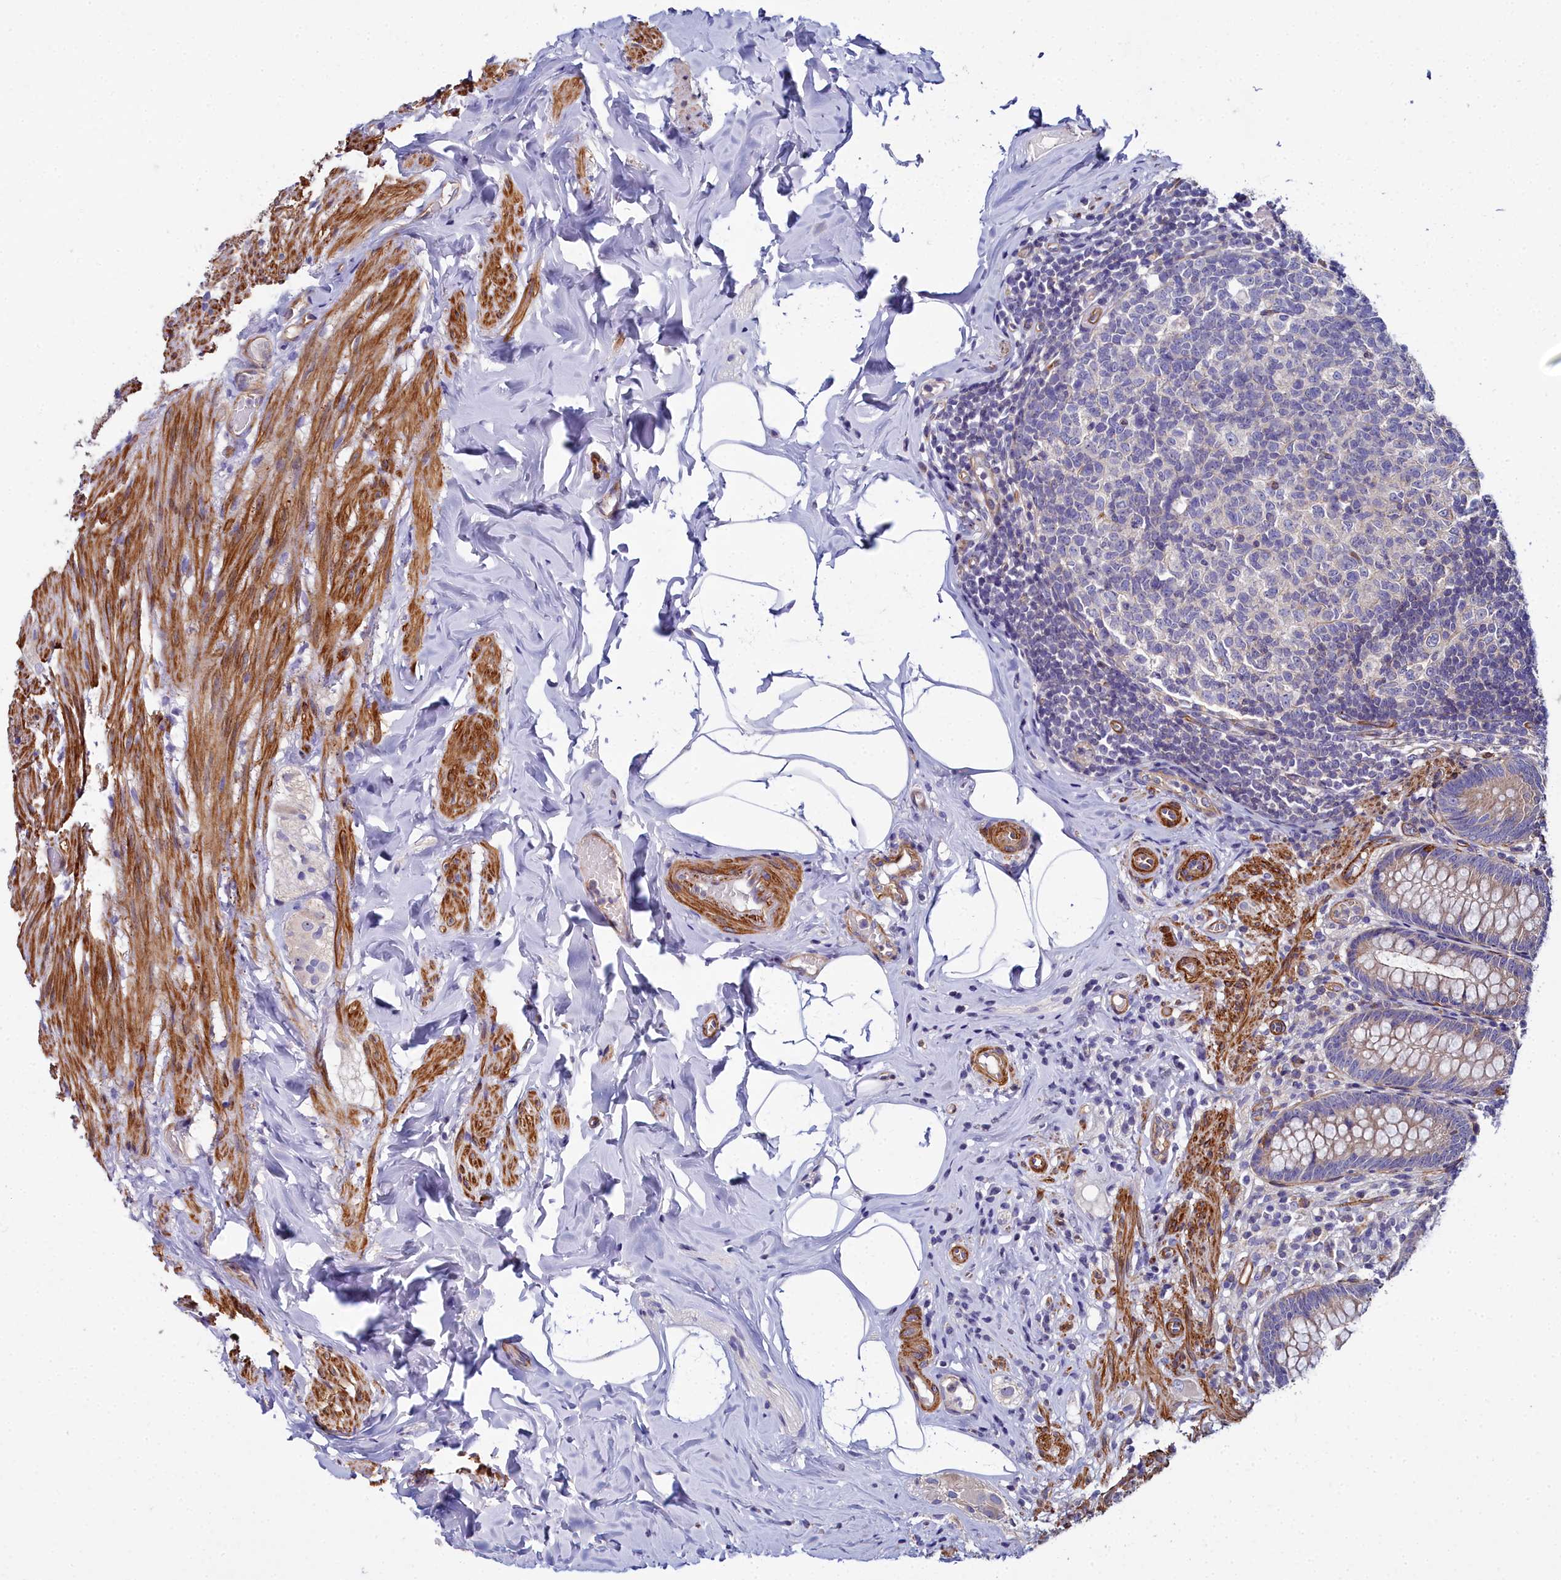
{"staining": {"intensity": "moderate", "quantity": "<25%", "location": "cytoplasmic/membranous"}, "tissue": "appendix", "cell_type": "Glandular cells", "image_type": "normal", "snomed": [{"axis": "morphology", "description": "Normal tissue, NOS"}, {"axis": "topography", "description": "Appendix"}], "caption": "DAB (3,3'-diaminobenzidine) immunohistochemical staining of normal appendix reveals moderate cytoplasmic/membranous protein expression in approximately <25% of glandular cells. The staining was performed using DAB (3,3'-diaminobenzidine), with brown indicating positive protein expression. Nuclei are stained blue with hematoxylin.", "gene": "FADS3", "patient": {"sex": "male", "age": 55}}